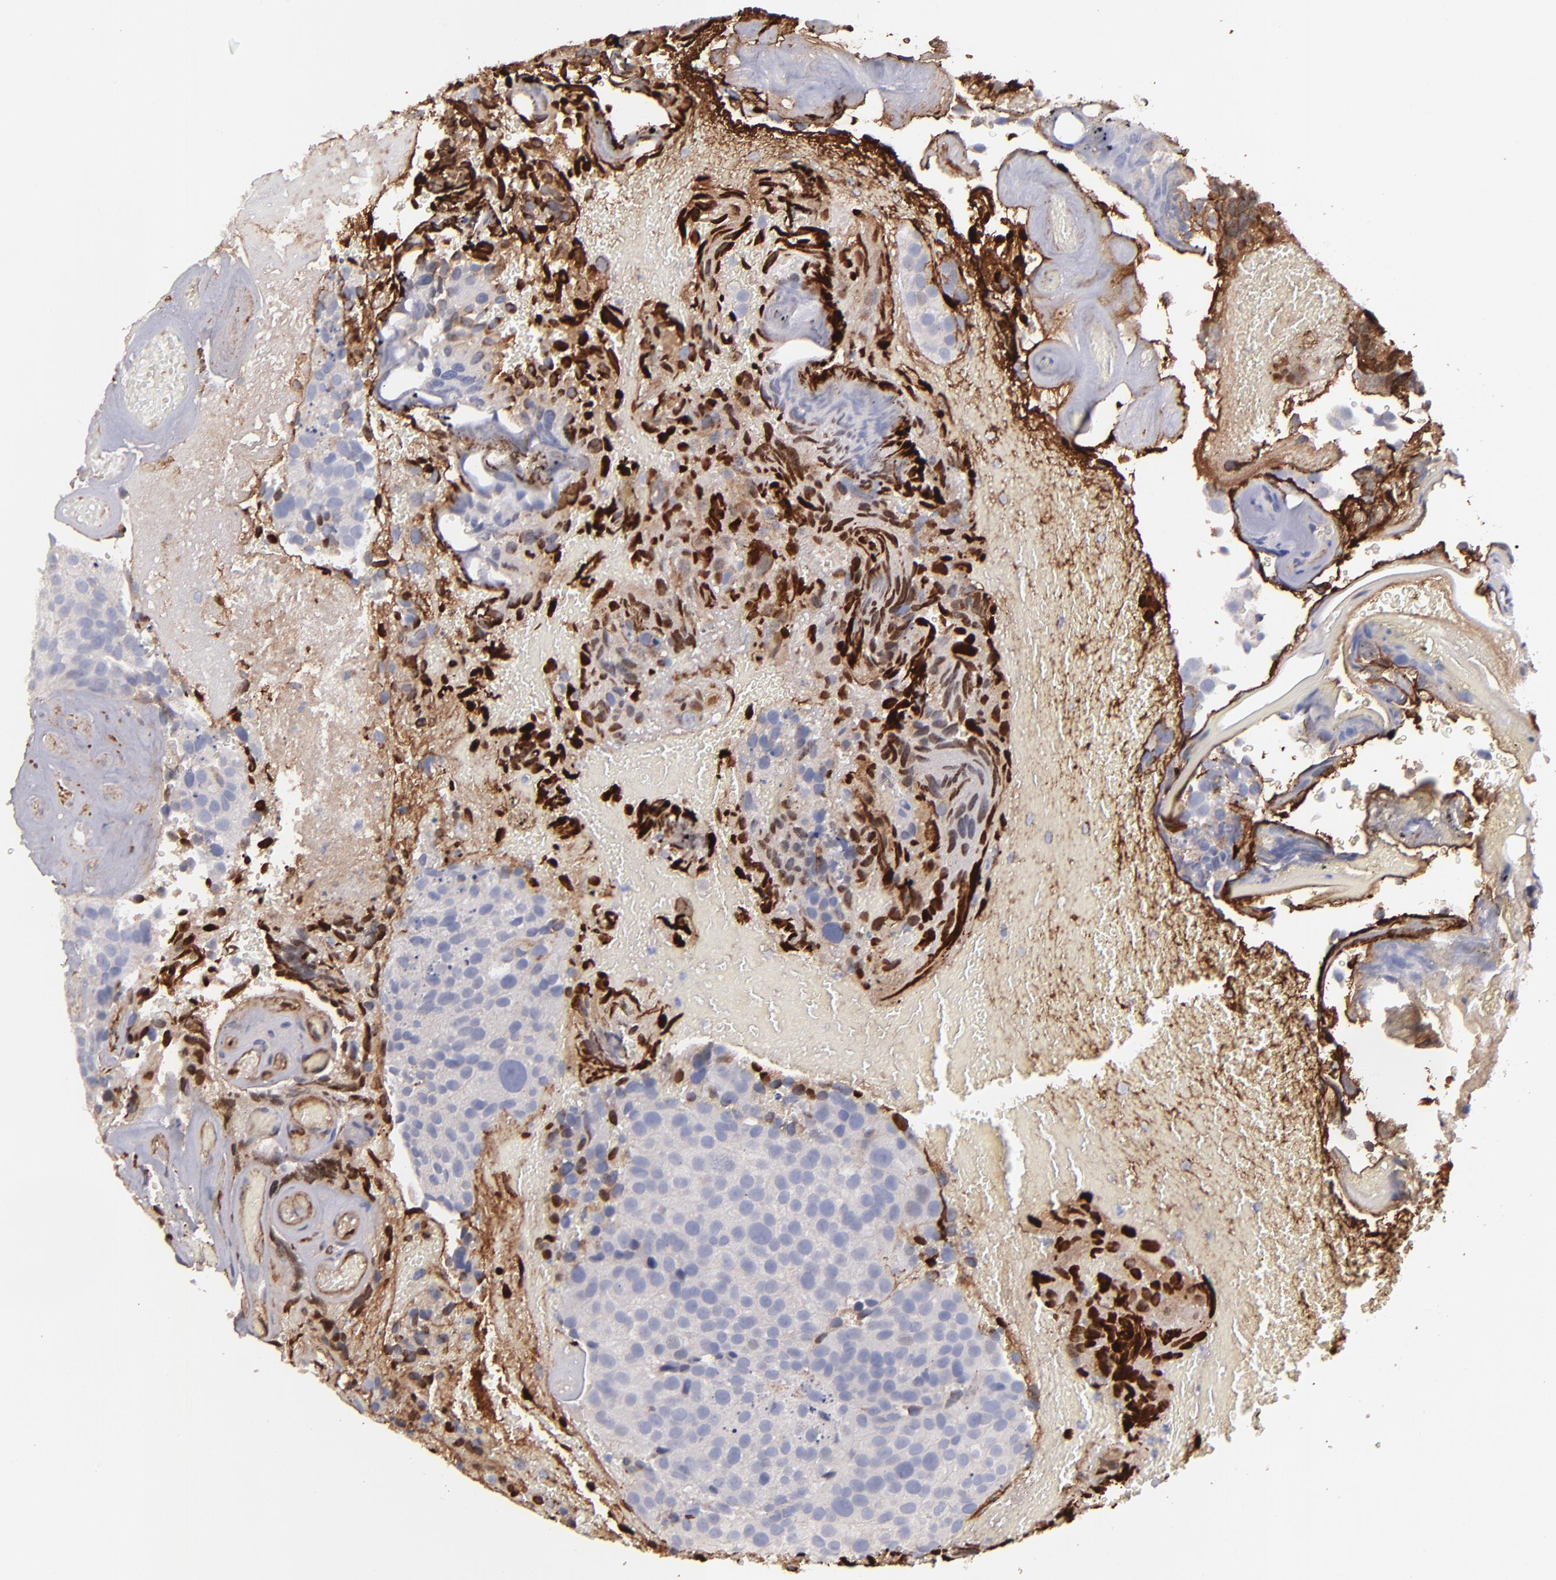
{"staining": {"intensity": "negative", "quantity": "none", "location": "none"}, "tissue": "urothelial cancer", "cell_type": "Tumor cells", "image_type": "cancer", "snomed": [{"axis": "morphology", "description": "Urothelial carcinoma, High grade"}, {"axis": "topography", "description": "Urinary bladder"}], "caption": "Tumor cells are negative for protein expression in human urothelial cancer.", "gene": "C1QA", "patient": {"sex": "male", "age": 72}}